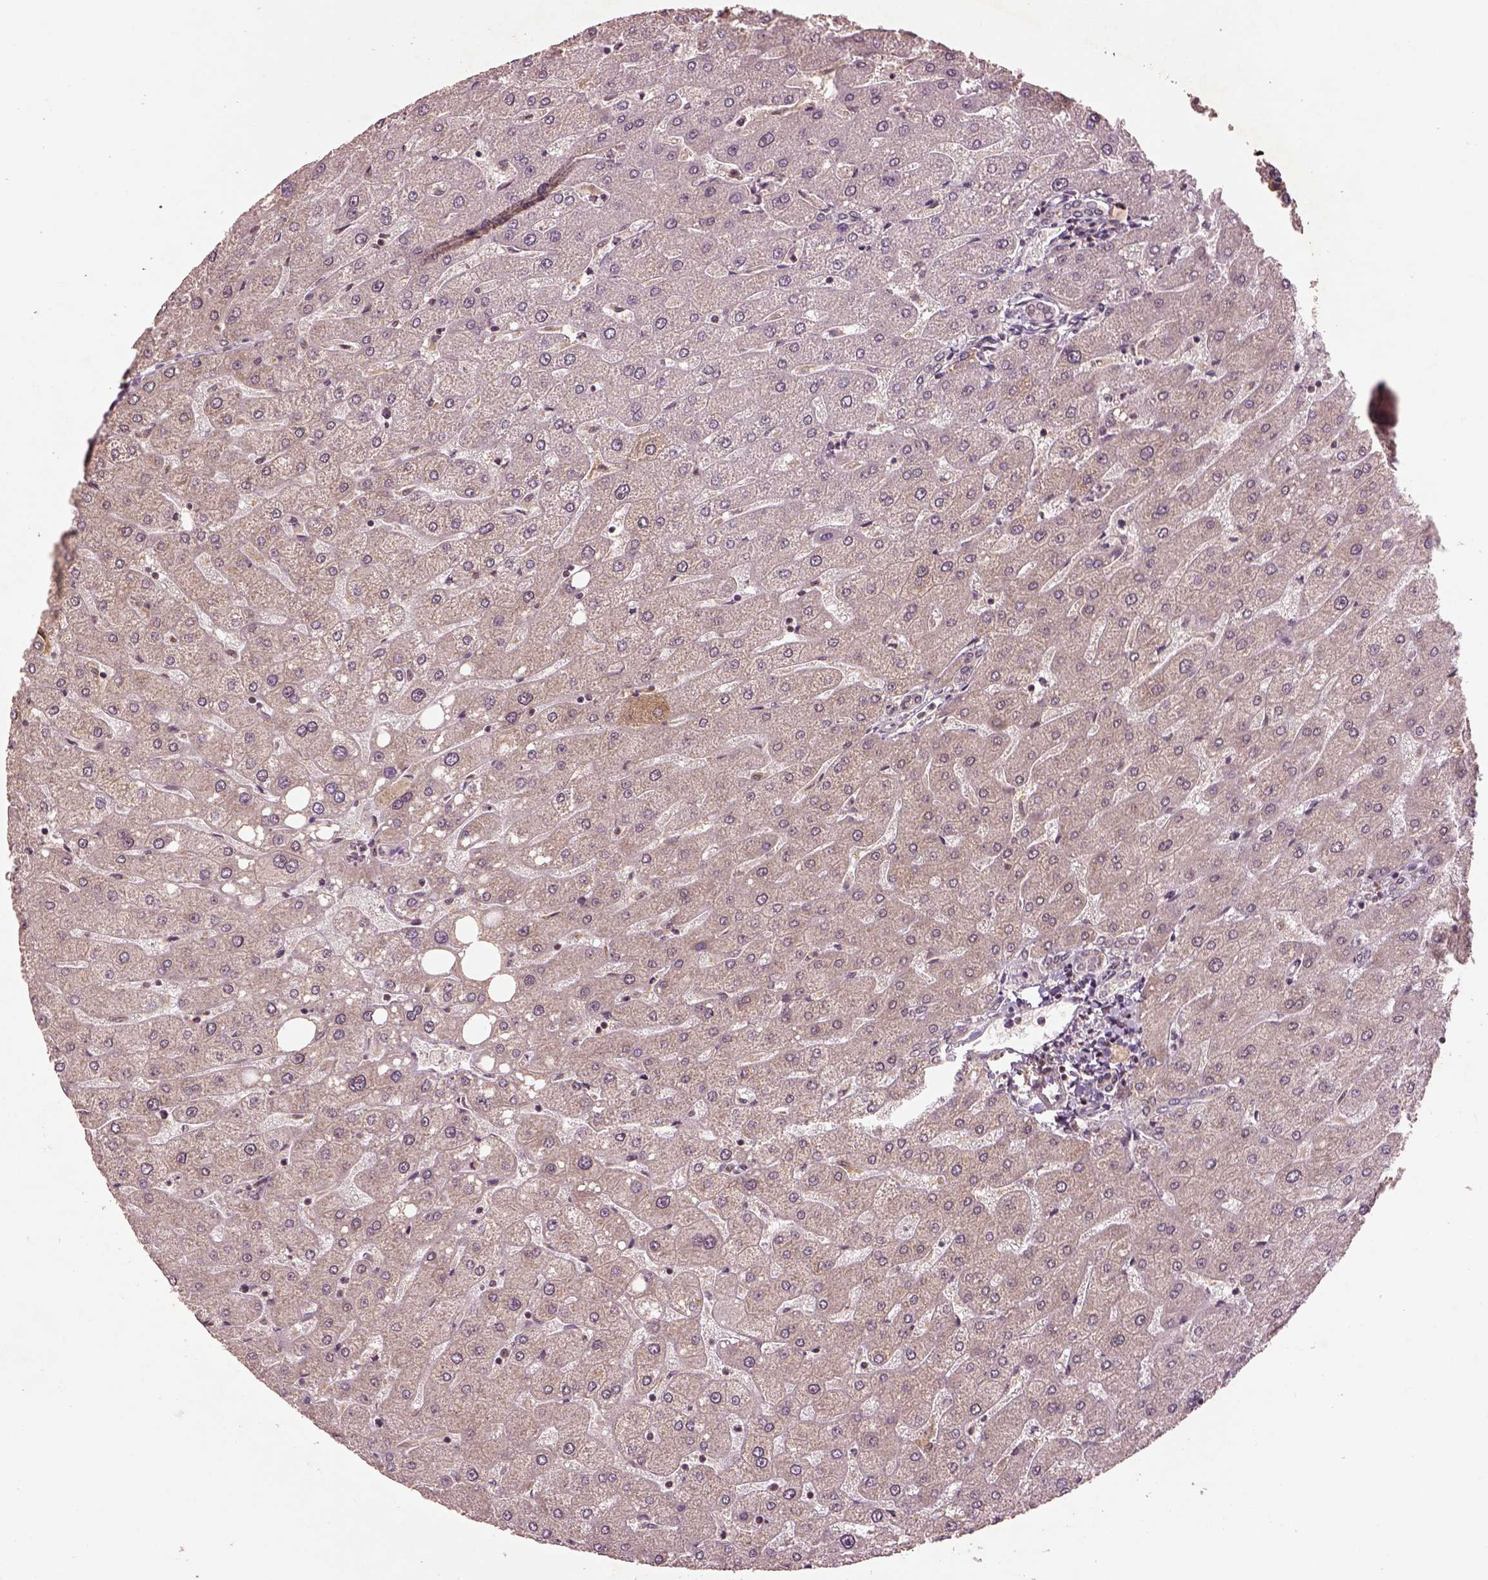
{"staining": {"intensity": "negative", "quantity": "none", "location": "none"}, "tissue": "liver", "cell_type": "Cholangiocytes", "image_type": "normal", "snomed": [{"axis": "morphology", "description": "Normal tissue, NOS"}, {"axis": "topography", "description": "Liver"}], "caption": "Liver stained for a protein using immunohistochemistry (IHC) demonstrates no staining cholangiocytes.", "gene": "BRD9", "patient": {"sex": "male", "age": 67}}